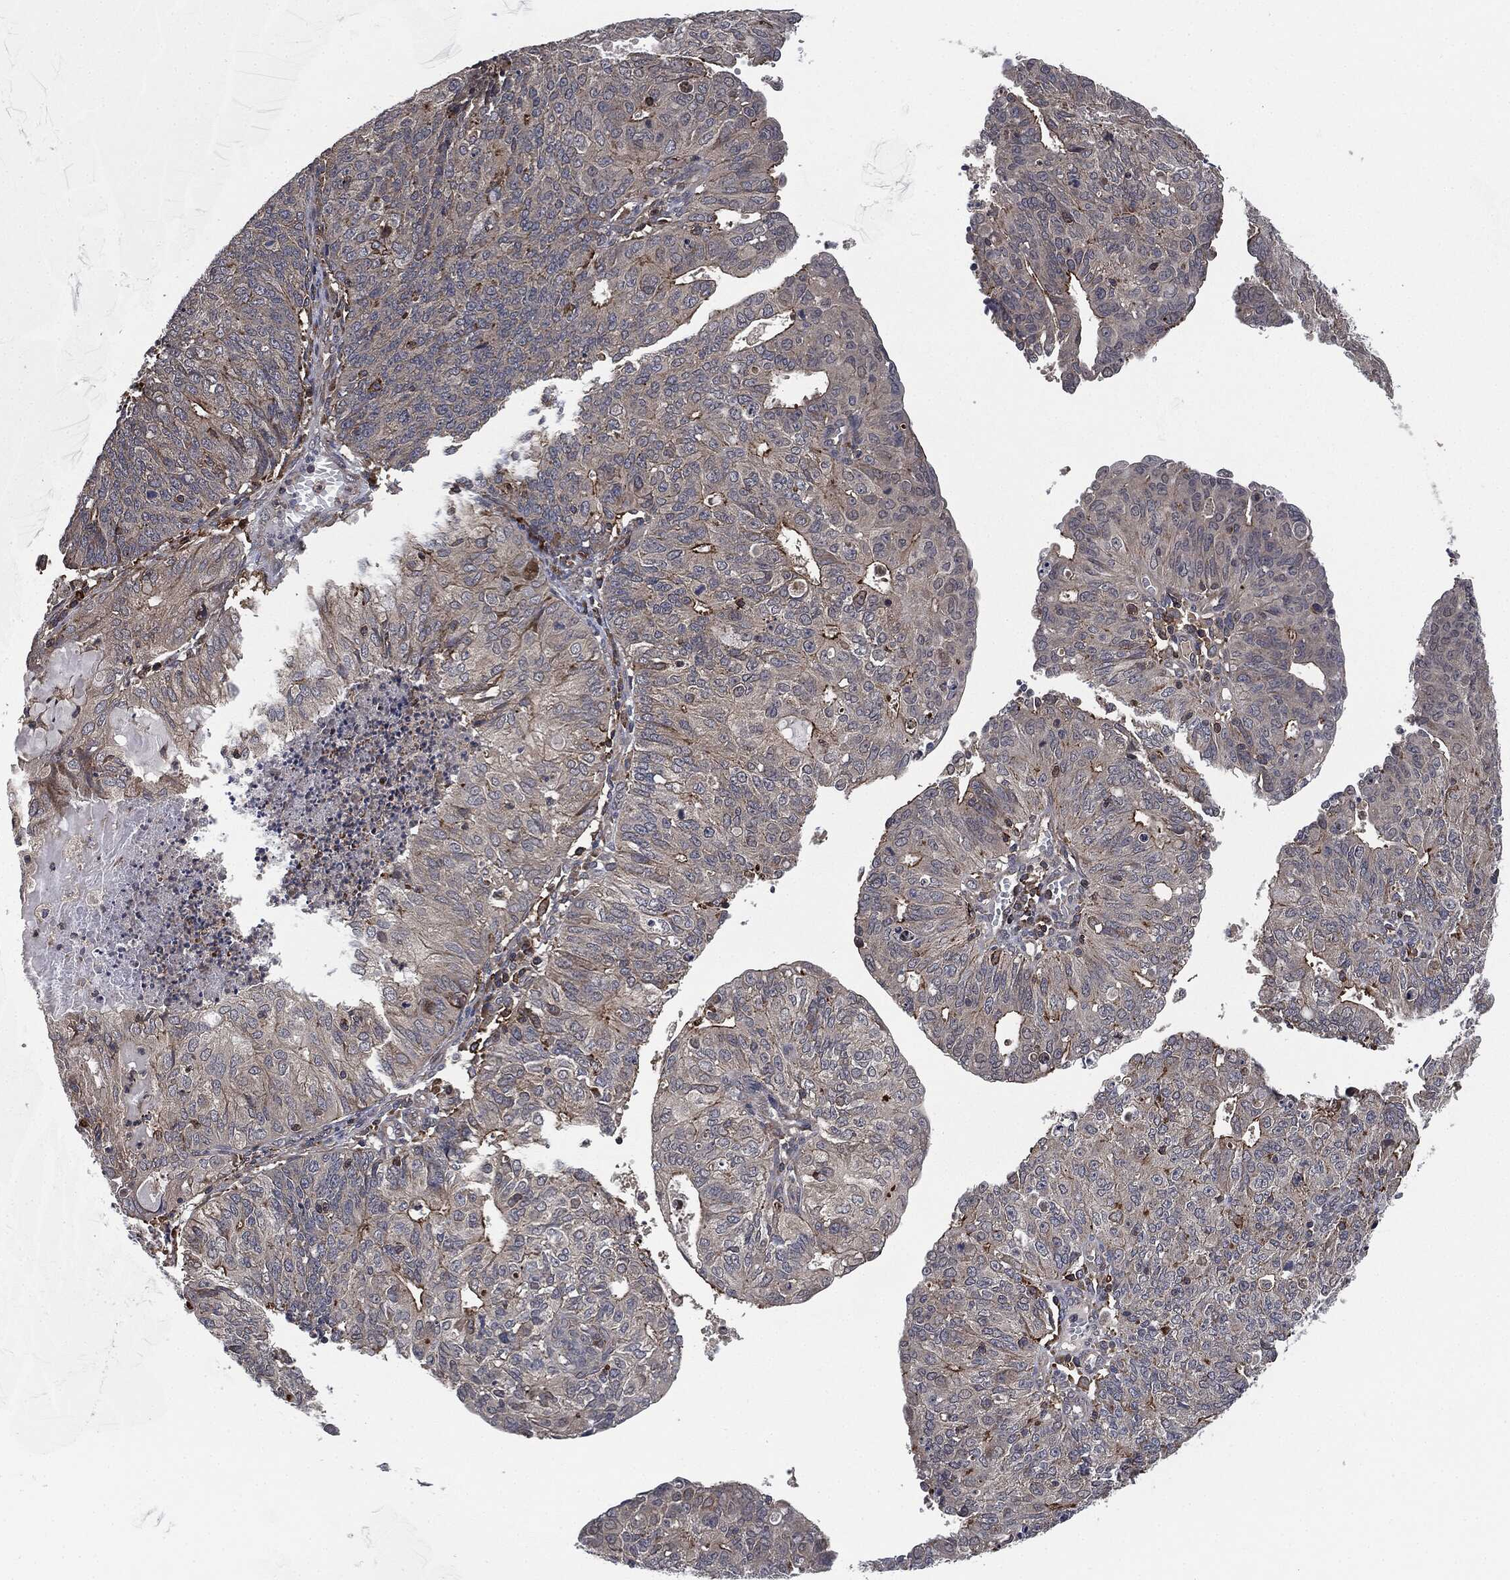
{"staining": {"intensity": "negative", "quantity": "none", "location": "none"}, "tissue": "endometrial cancer", "cell_type": "Tumor cells", "image_type": "cancer", "snomed": [{"axis": "morphology", "description": "Adenocarcinoma, NOS"}, {"axis": "topography", "description": "Endometrium"}], "caption": "Immunohistochemical staining of endometrial adenocarcinoma reveals no significant positivity in tumor cells.", "gene": "UBR1", "patient": {"sex": "female", "age": 82}}